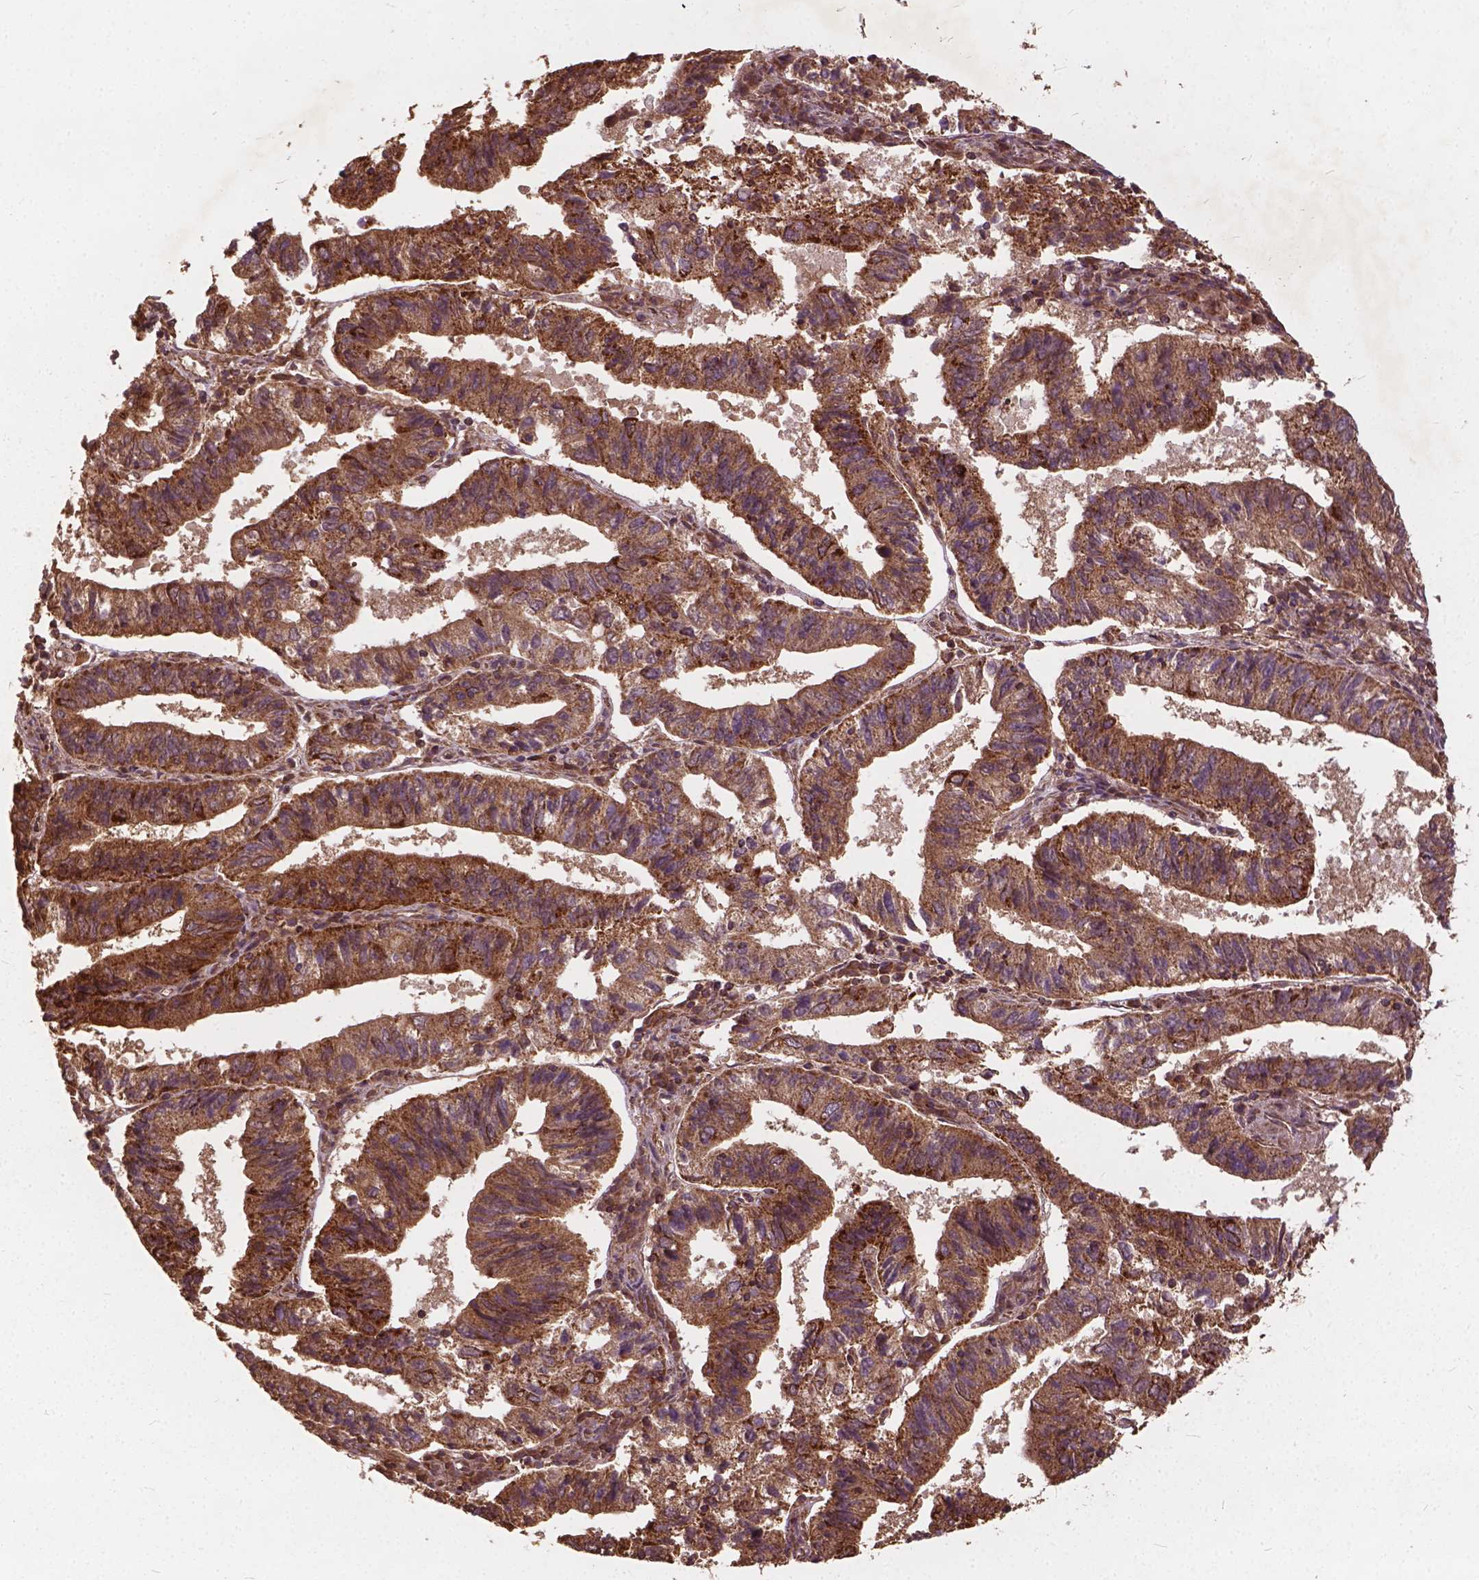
{"staining": {"intensity": "moderate", "quantity": ">75%", "location": "cytoplasmic/membranous"}, "tissue": "endometrial cancer", "cell_type": "Tumor cells", "image_type": "cancer", "snomed": [{"axis": "morphology", "description": "Adenocarcinoma, NOS"}, {"axis": "topography", "description": "Endometrium"}], "caption": "Endometrial adenocarcinoma was stained to show a protein in brown. There is medium levels of moderate cytoplasmic/membranous positivity in approximately >75% of tumor cells. Nuclei are stained in blue.", "gene": "UBXN2A", "patient": {"sex": "female", "age": 82}}